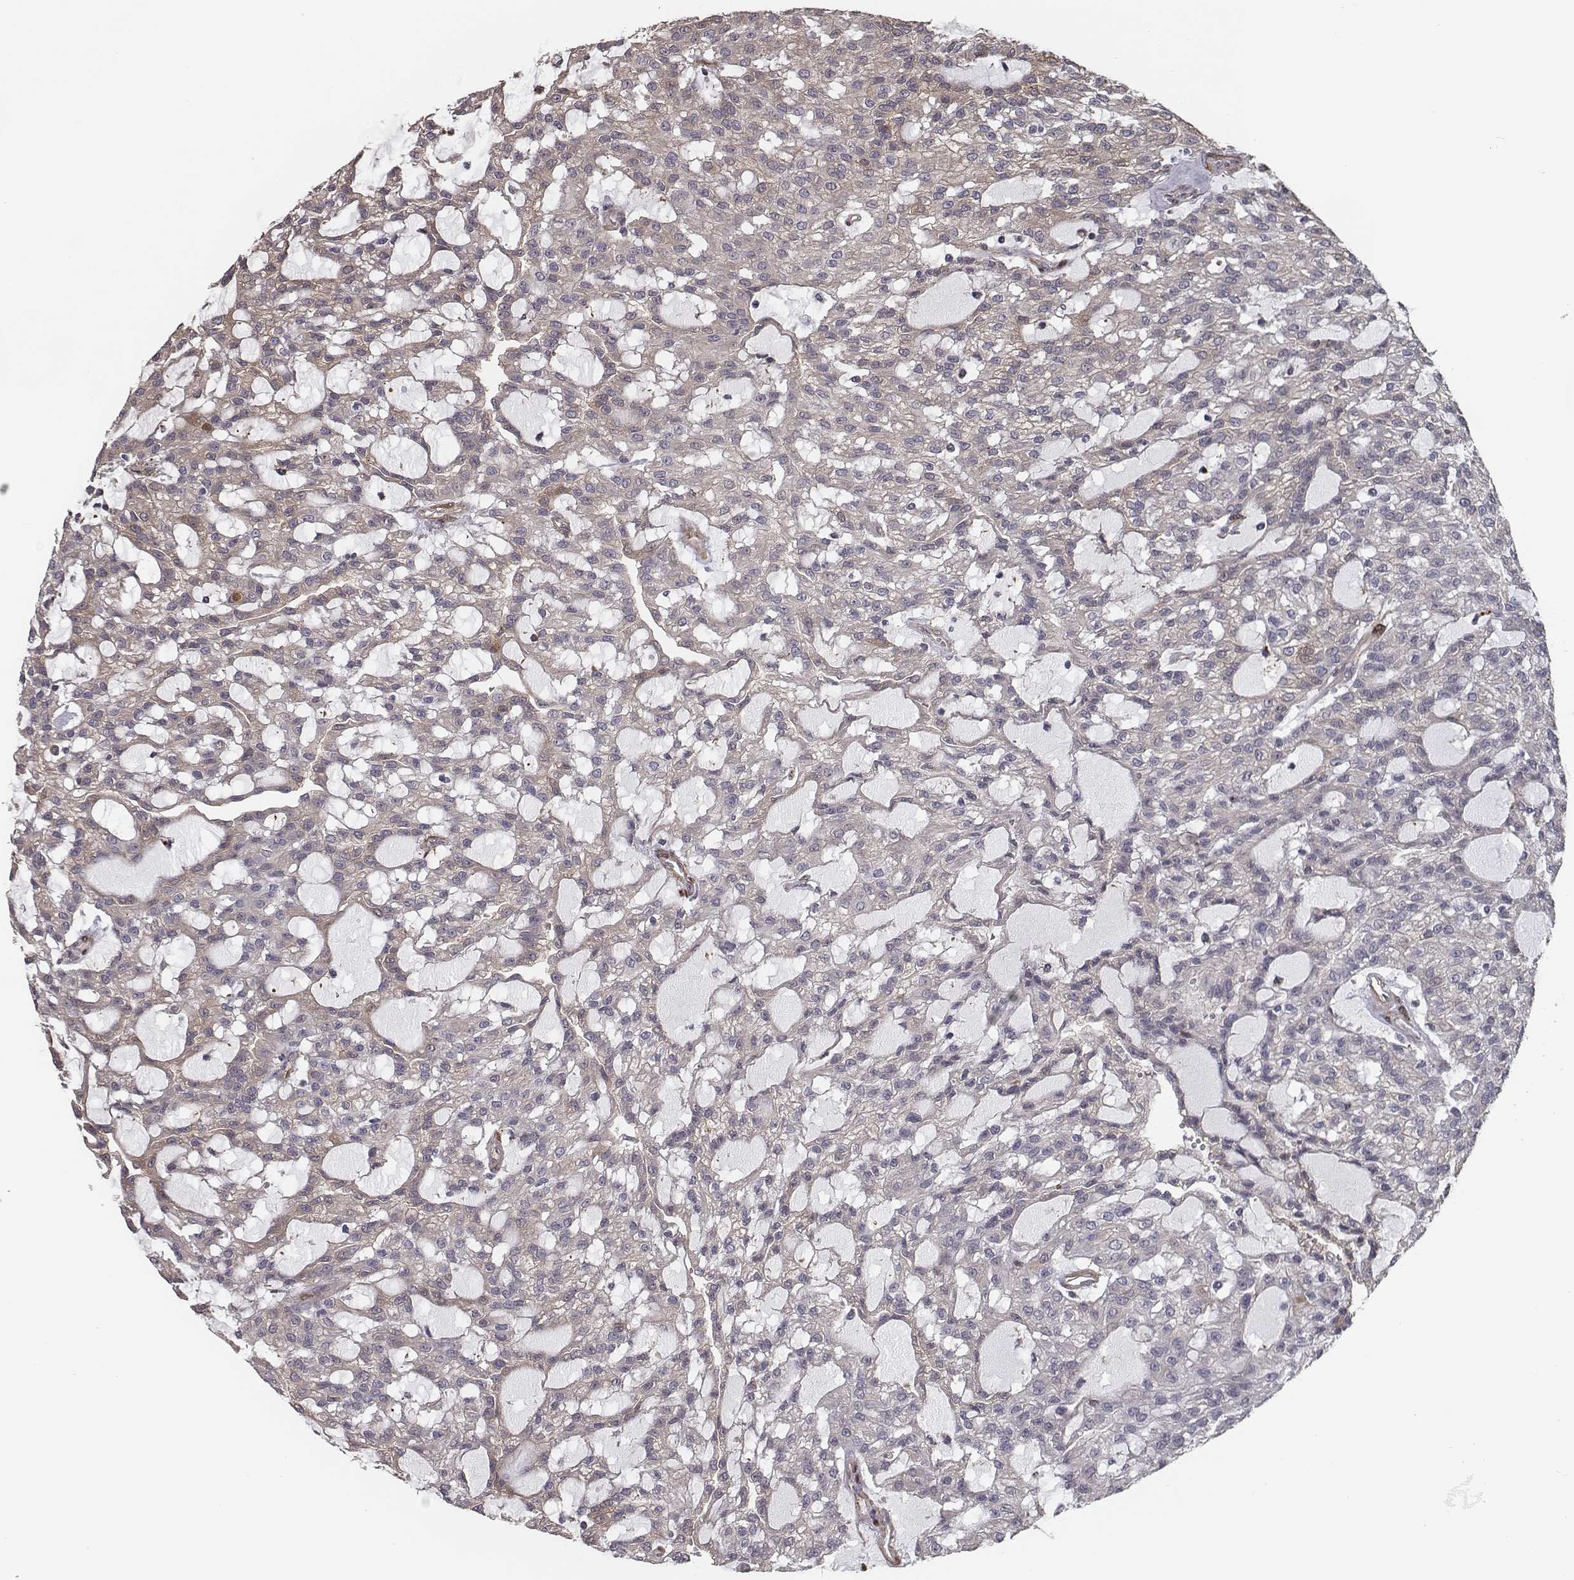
{"staining": {"intensity": "weak", "quantity": "<25%", "location": "cytoplasmic/membranous"}, "tissue": "renal cancer", "cell_type": "Tumor cells", "image_type": "cancer", "snomed": [{"axis": "morphology", "description": "Adenocarcinoma, NOS"}, {"axis": "topography", "description": "Kidney"}], "caption": "DAB (3,3'-diaminobenzidine) immunohistochemical staining of human renal cancer demonstrates no significant expression in tumor cells.", "gene": "ISYNA1", "patient": {"sex": "male", "age": 63}}